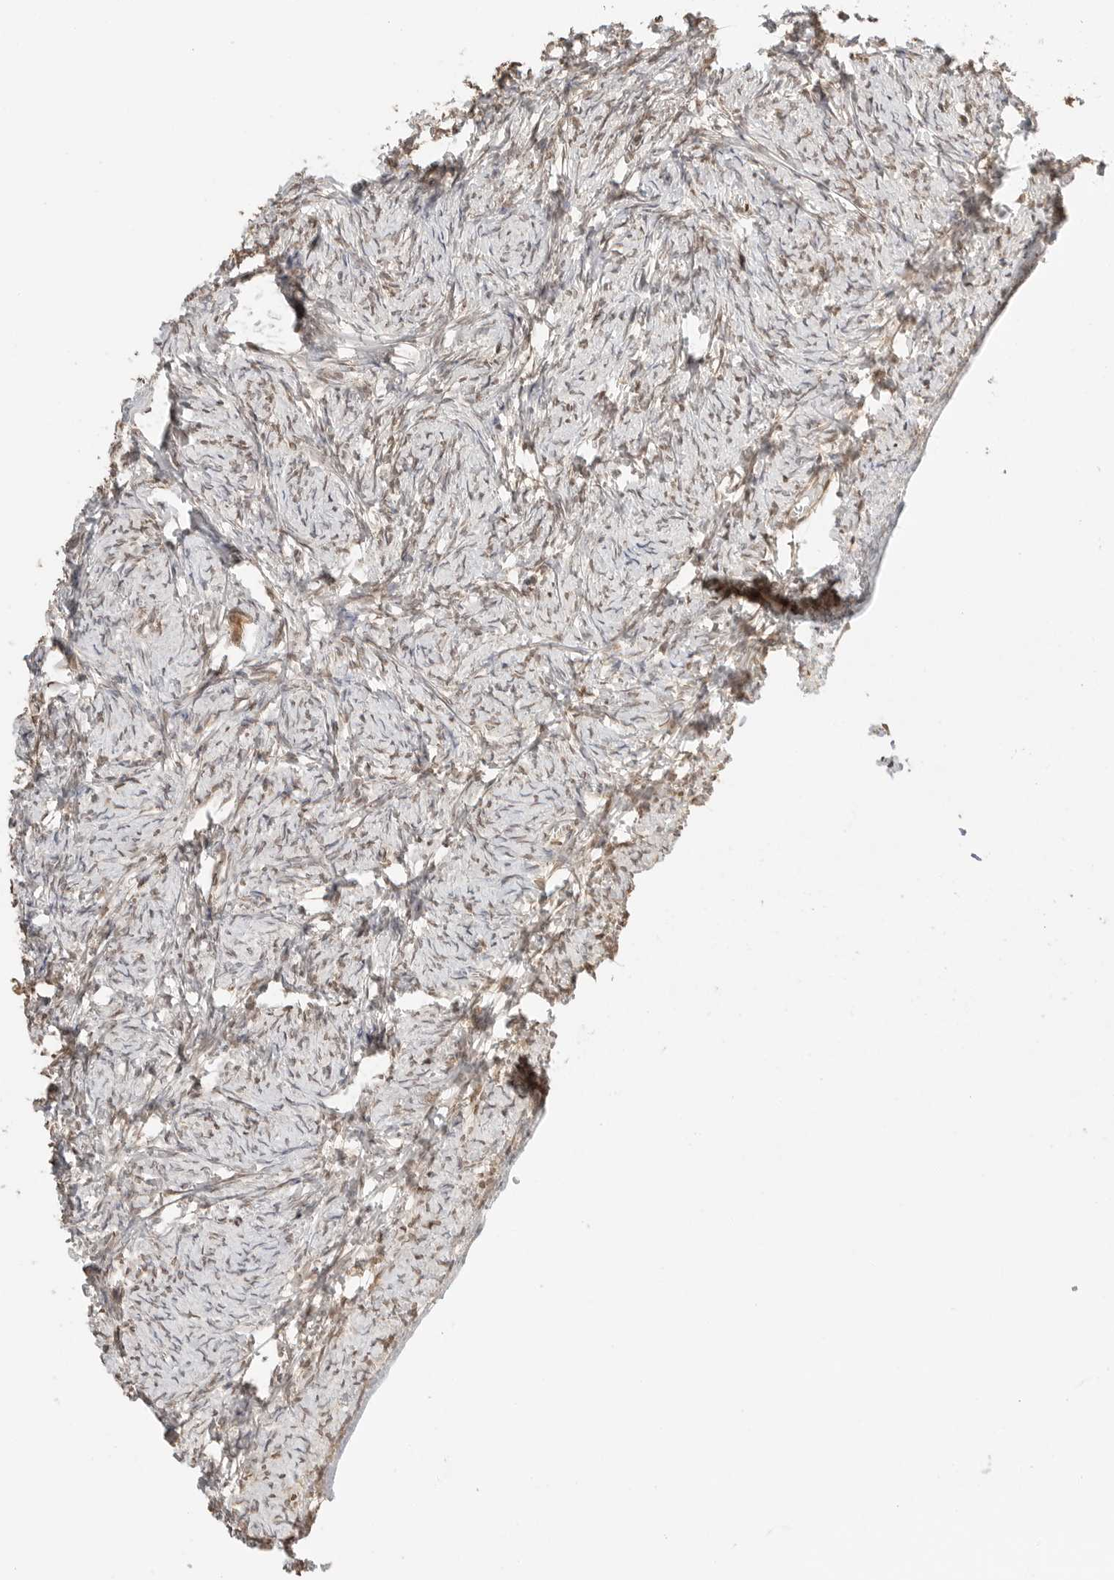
{"staining": {"intensity": "moderate", "quantity": "25%-75%", "location": "cytoplasmic/membranous,nuclear"}, "tissue": "ovary", "cell_type": "Ovarian stroma cells", "image_type": "normal", "snomed": [{"axis": "morphology", "description": "Normal tissue, NOS"}, {"axis": "topography", "description": "Ovary"}], "caption": "An image of ovary stained for a protein shows moderate cytoplasmic/membranous,nuclear brown staining in ovarian stroma cells. (brown staining indicates protein expression, while blue staining denotes nuclei).", "gene": "POLH", "patient": {"sex": "female", "age": 34}}